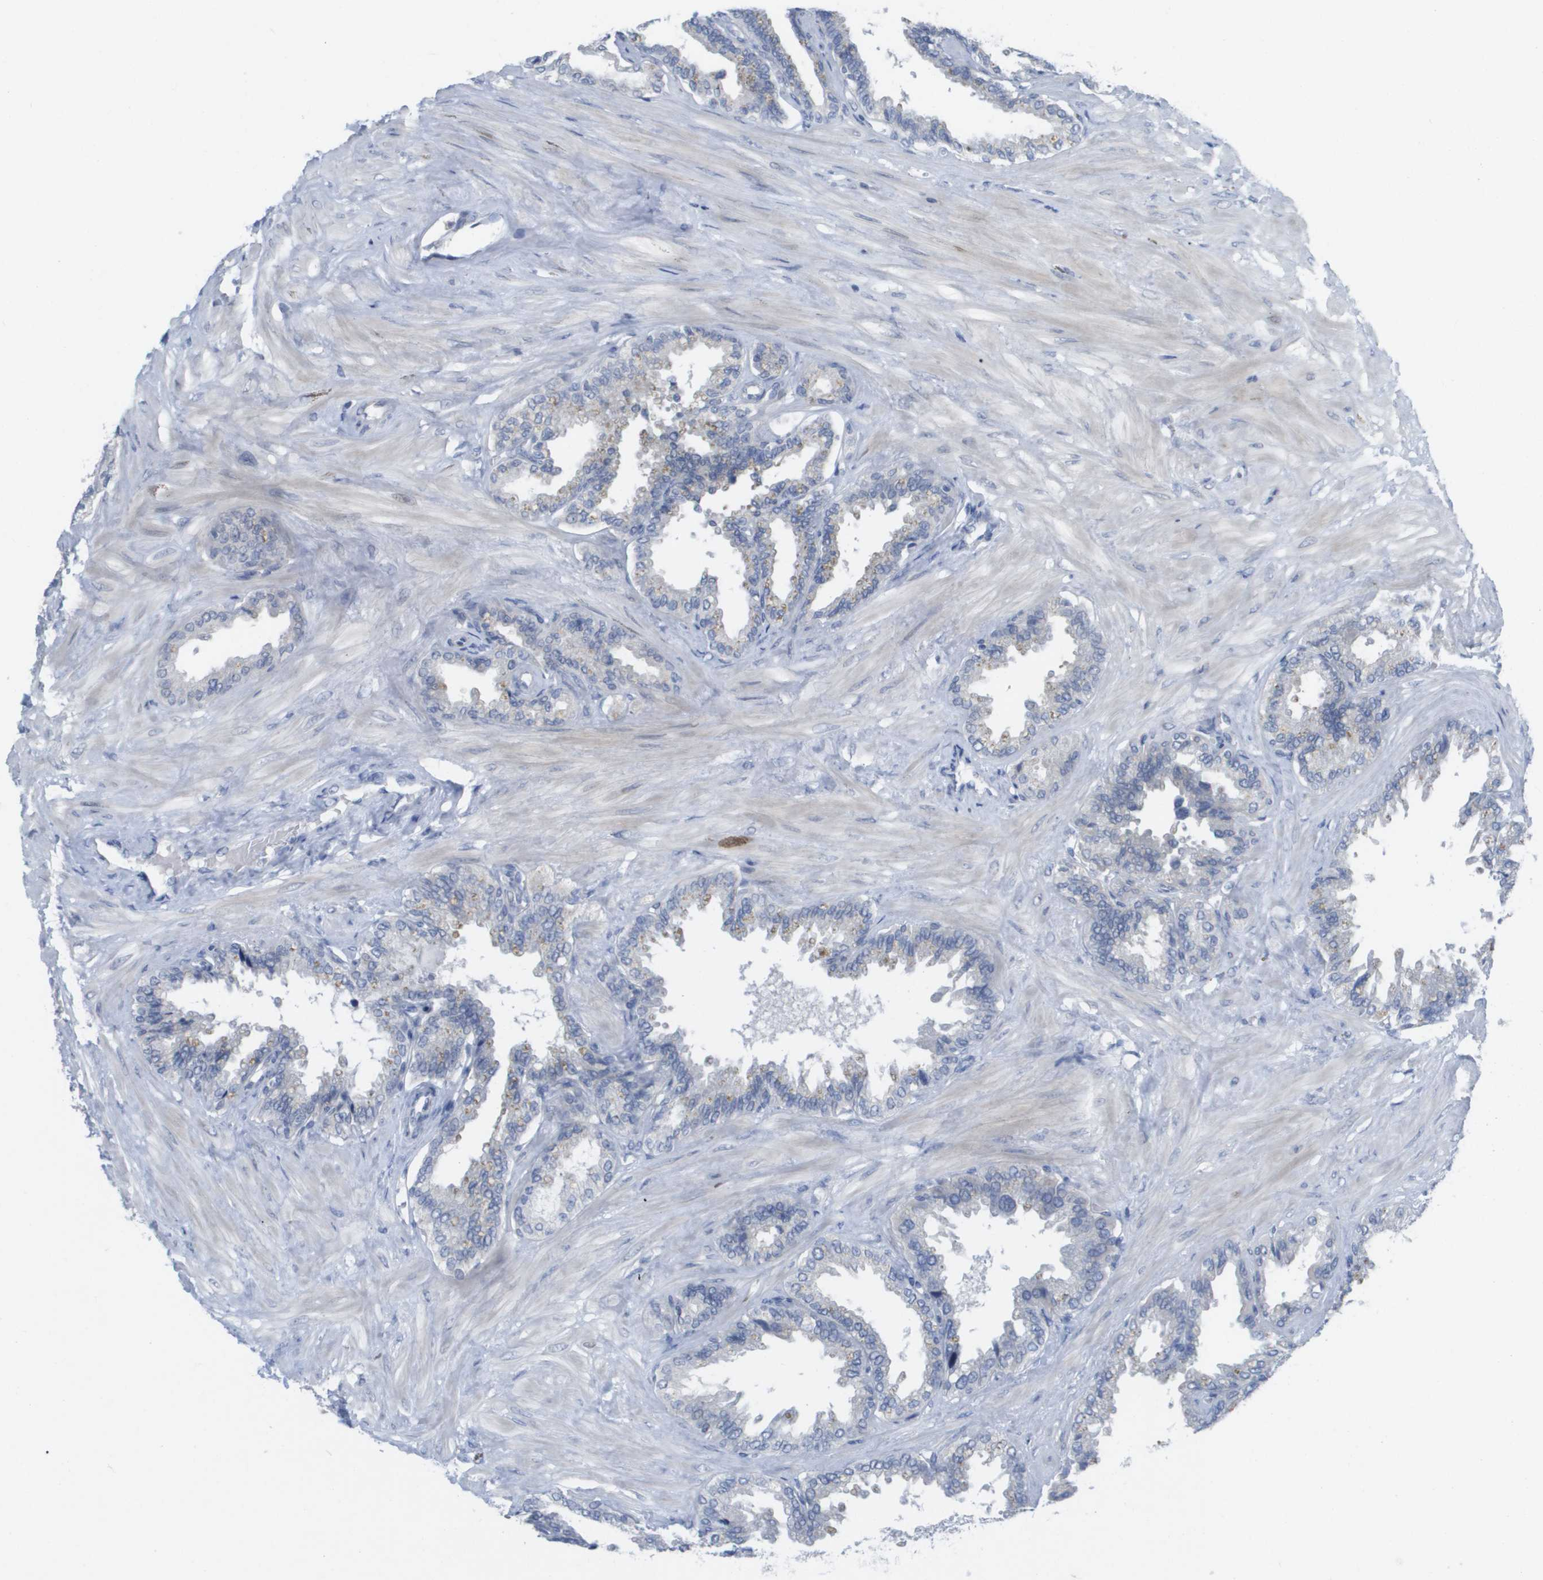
{"staining": {"intensity": "weak", "quantity": "25%-75%", "location": "cytoplasmic/membranous"}, "tissue": "seminal vesicle", "cell_type": "Glandular cells", "image_type": "normal", "snomed": [{"axis": "morphology", "description": "Normal tissue, NOS"}, {"axis": "topography", "description": "Seminal veicle"}], "caption": "Immunohistochemical staining of normal seminal vesicle demonstrates 25%-75% levels of weak cytoplasmic/membranous protein positivity in about 25%-75% of glandular cells. The protein of interest is shown in brown color, while the nuclei are stained blue.", "gene": "PDE4A", "patient": {"sex": "male", "age": 46}}